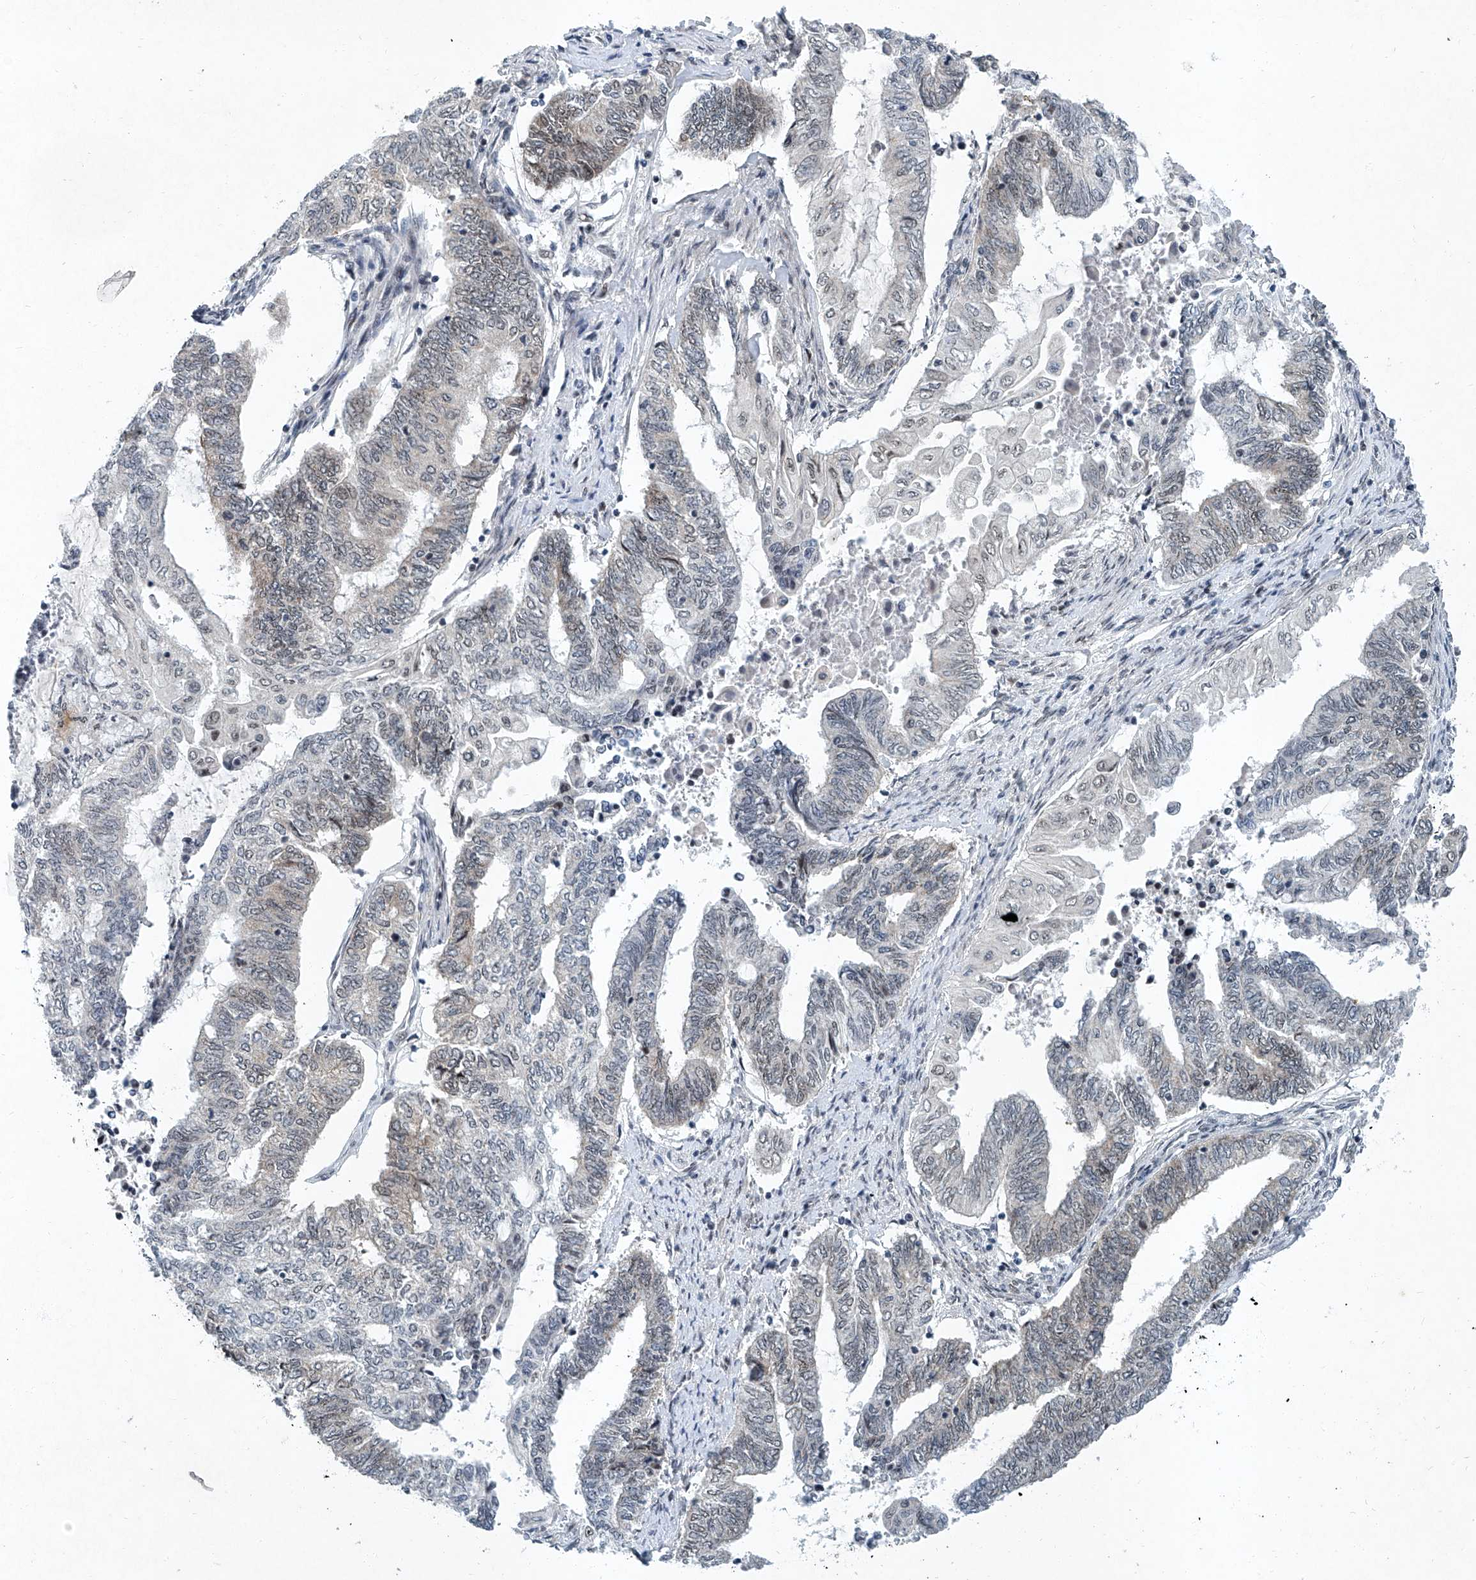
{"staining": {"intensity": "weak", "quantity": "<25%", "location": "nuclear"}, "tissue": "endometrial cancer", "cell_type": "Tumor cells", "image_type": "cancer", "snomed": [{"axis": "morphology", "description": "Adenocarcinoma, NOS"}, {"axis": "topography", "description": "Uterus"}, {"axis": "topography", "description": "Endometrium"}], "caption": "Immunohistochemistry micrograph of human adenocarcinoma (endometrial) stained for a protein (brown), which reveals no staining in tumor cells. Nuclei are stained in blue.", "gene": "TFDP1", "patient": {"sex": "female", "age": 70}}